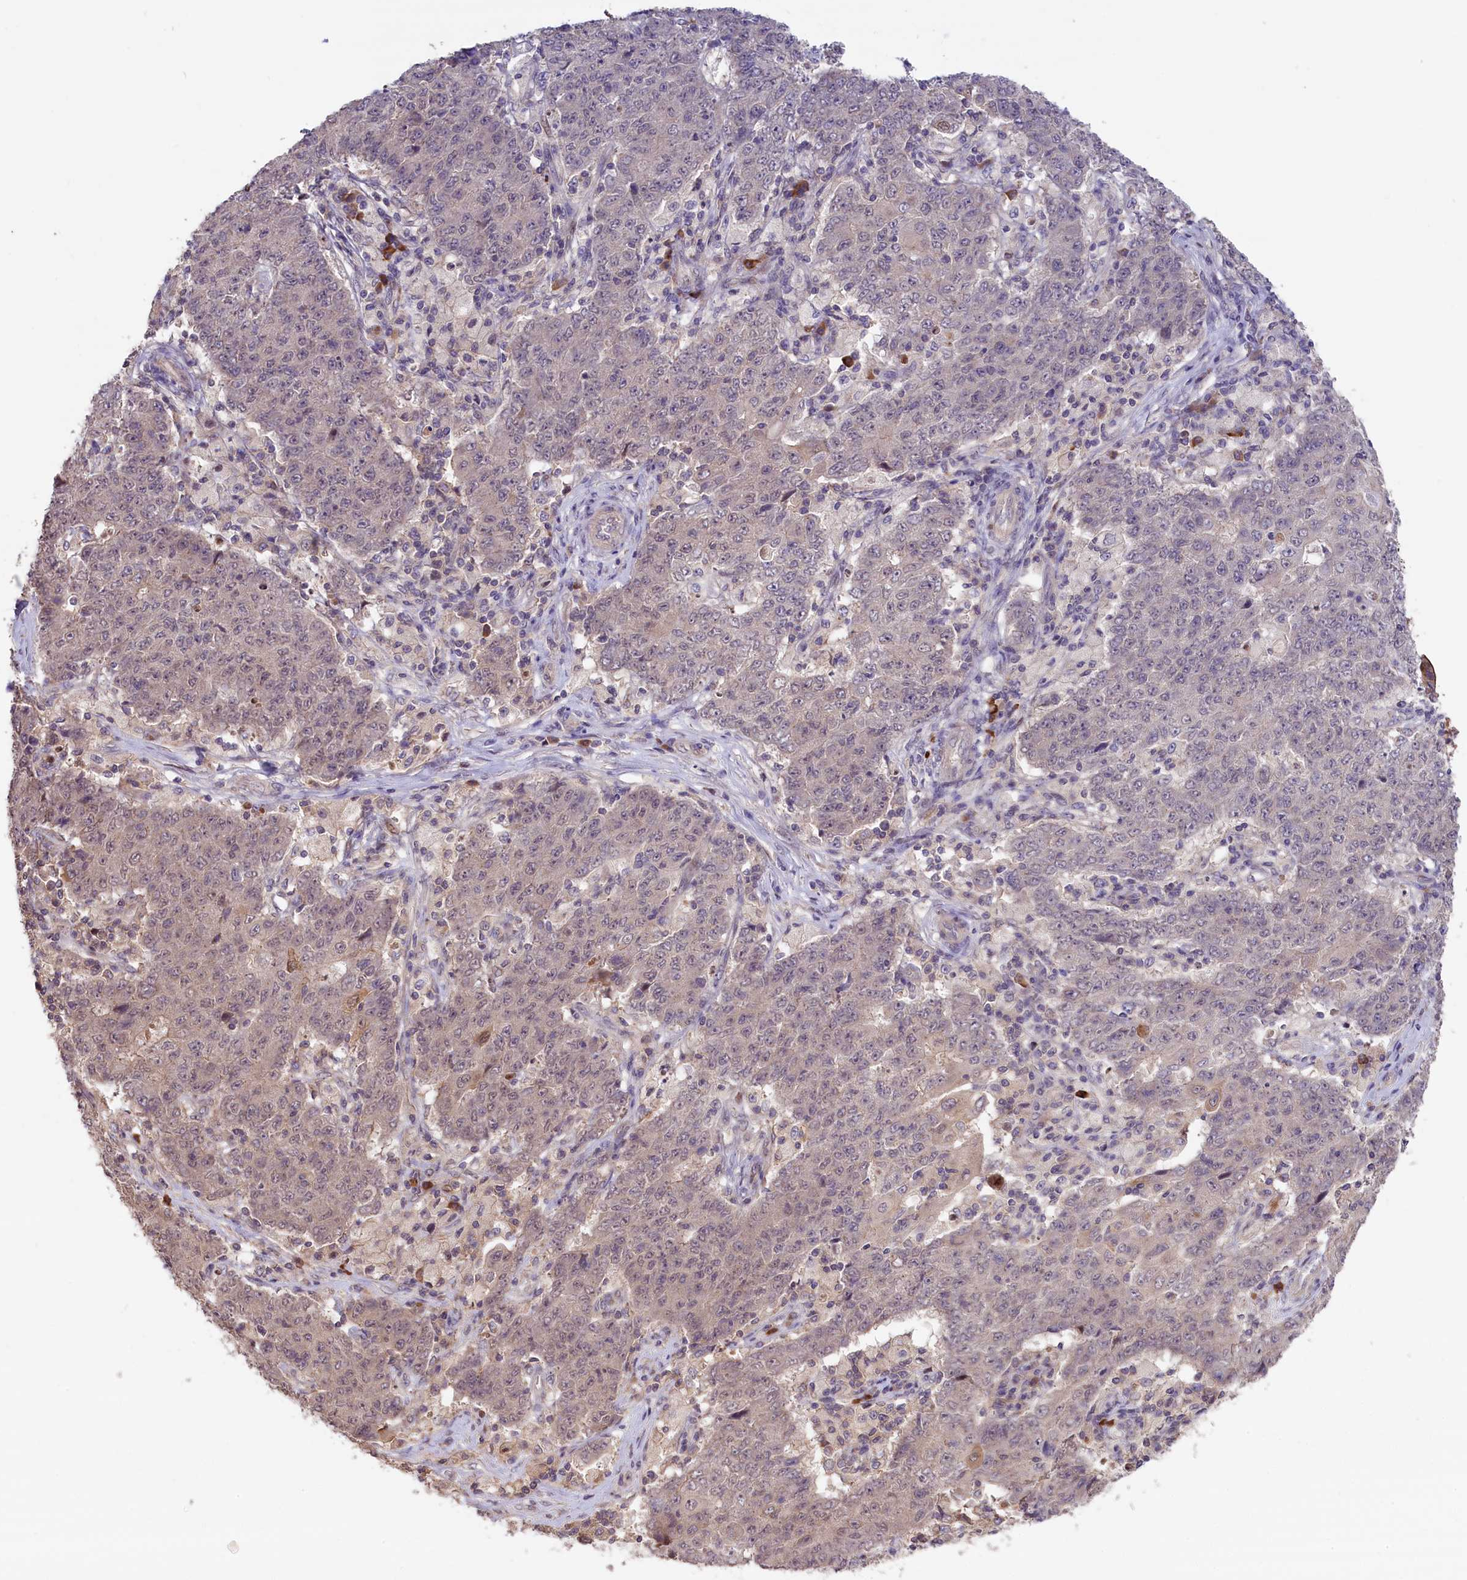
{"staining": {"intensity": "weak", "quantity": "<25%", "location": "nuclear"}, "tissue": "ovarian cancer", "cell_type": "Tumor cells", "image_type": "cancer", "snomed": [{"axis": "morphology", "description": "Carcinoma, endometroid"}, {"axis": "topography", "description": "Ovary"}], "caption": "Protein analysis of endometroid carcinoma (ovarian) demonstrates no significant staining in tumor cells. (DAB immunohistochemistry visualized using brightfield microscopy, high magnification).", "gene": "RIC8A", "patient": {"sex": "female", "age": 42}}